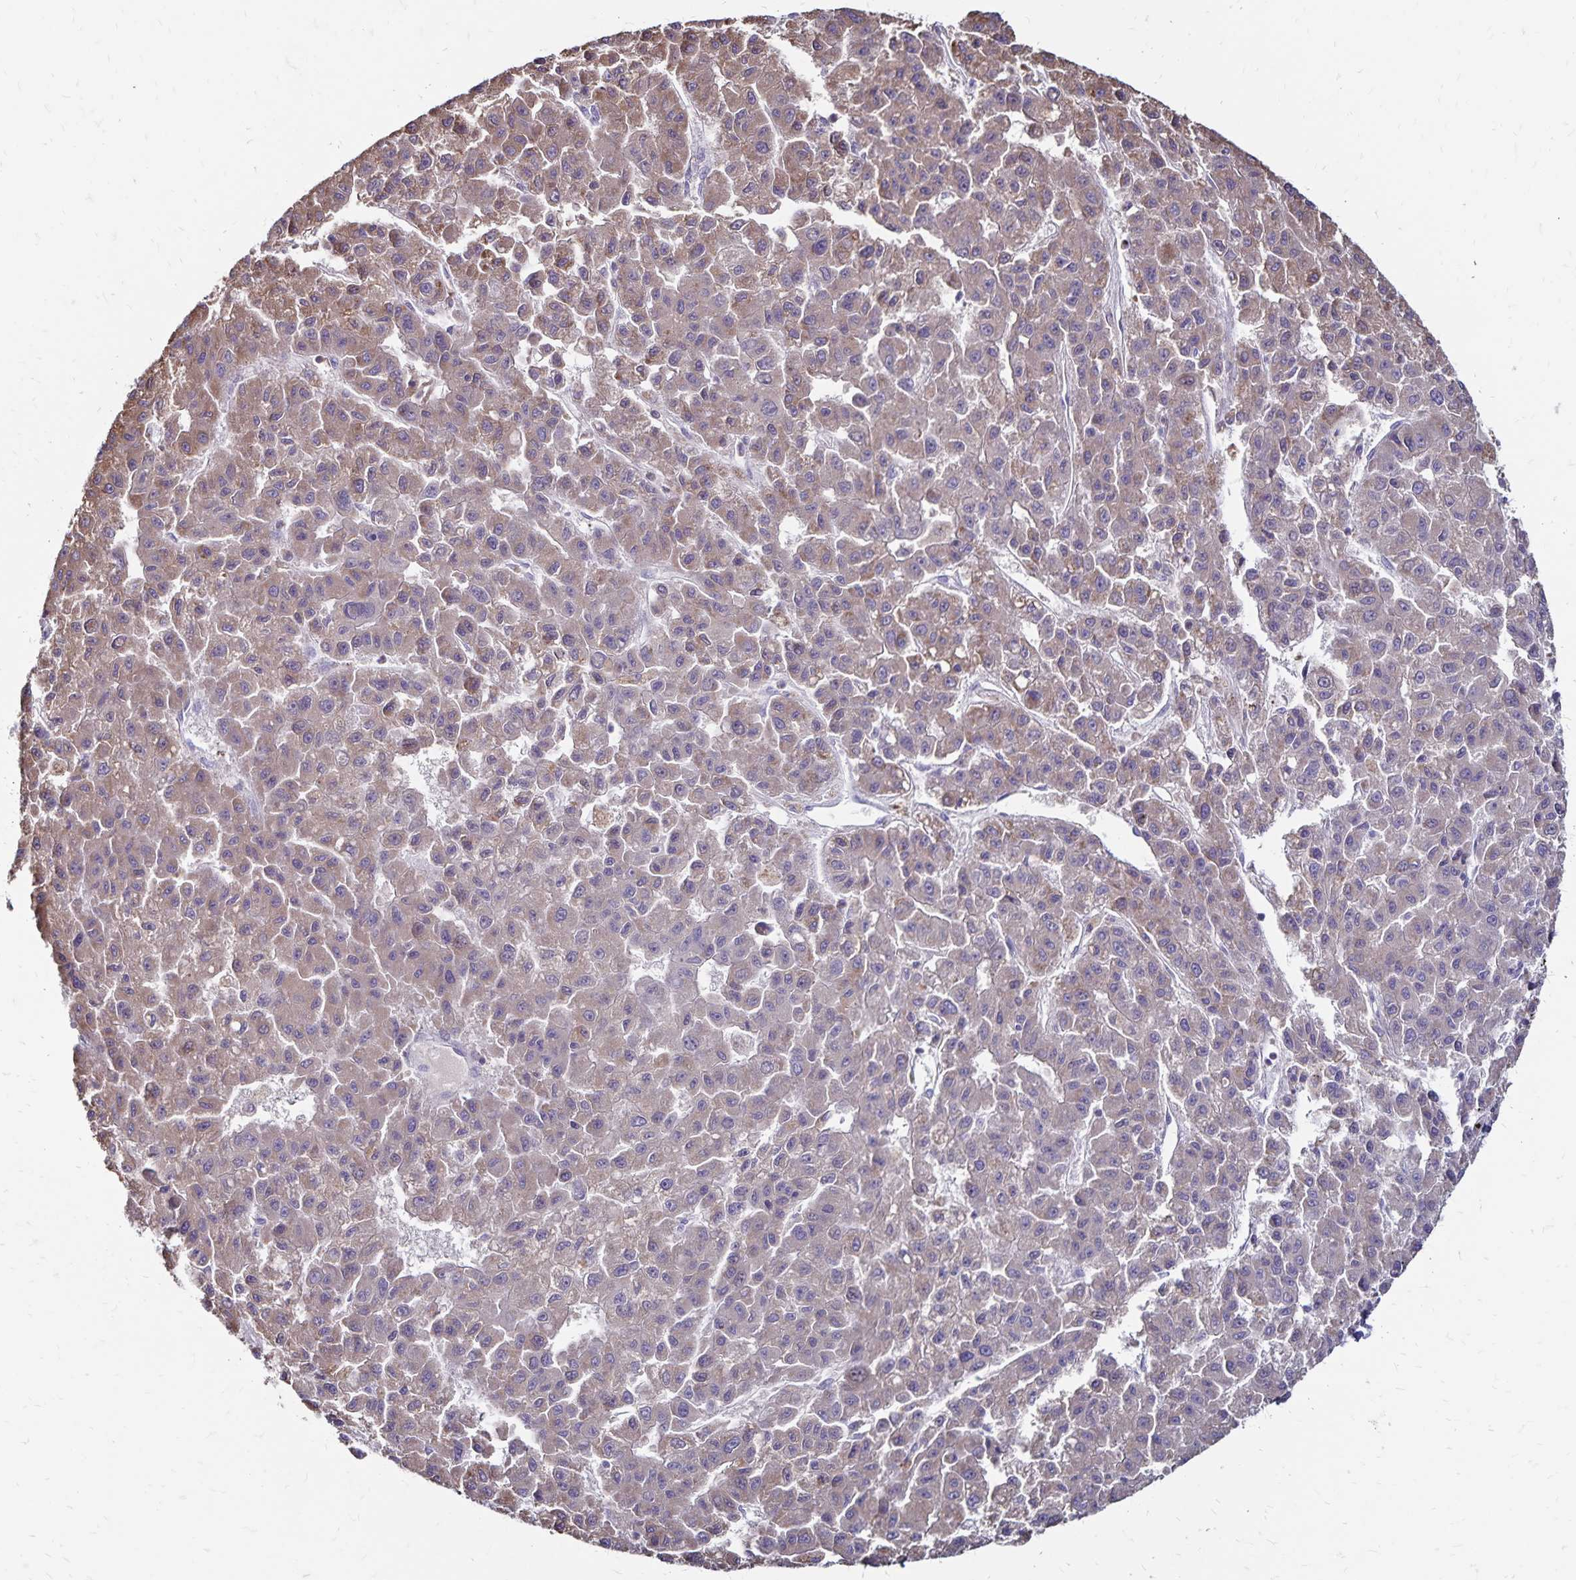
{"staining": {"intensity": "moderate", "quantity": "25%-75%", "location": "cytoplasmic/membranous"}, "tissue": "liver cancer", "cell_type": "Tumor cells", "image_type": "cancer", "snomed": [{"axis": "morphology", "description": "Carcinoma, Hepatocellular, NOS"}, {"axis": "topography", "description": "Liver"}], "caption": "Protein analysis of liver cancer tissue demonstrates moderate cytoplasmic/membranous expression in approximately 25%-75% of tumor cells.", "gene": "NAGPA", "patient": {"sex": "male", "age": 70}}